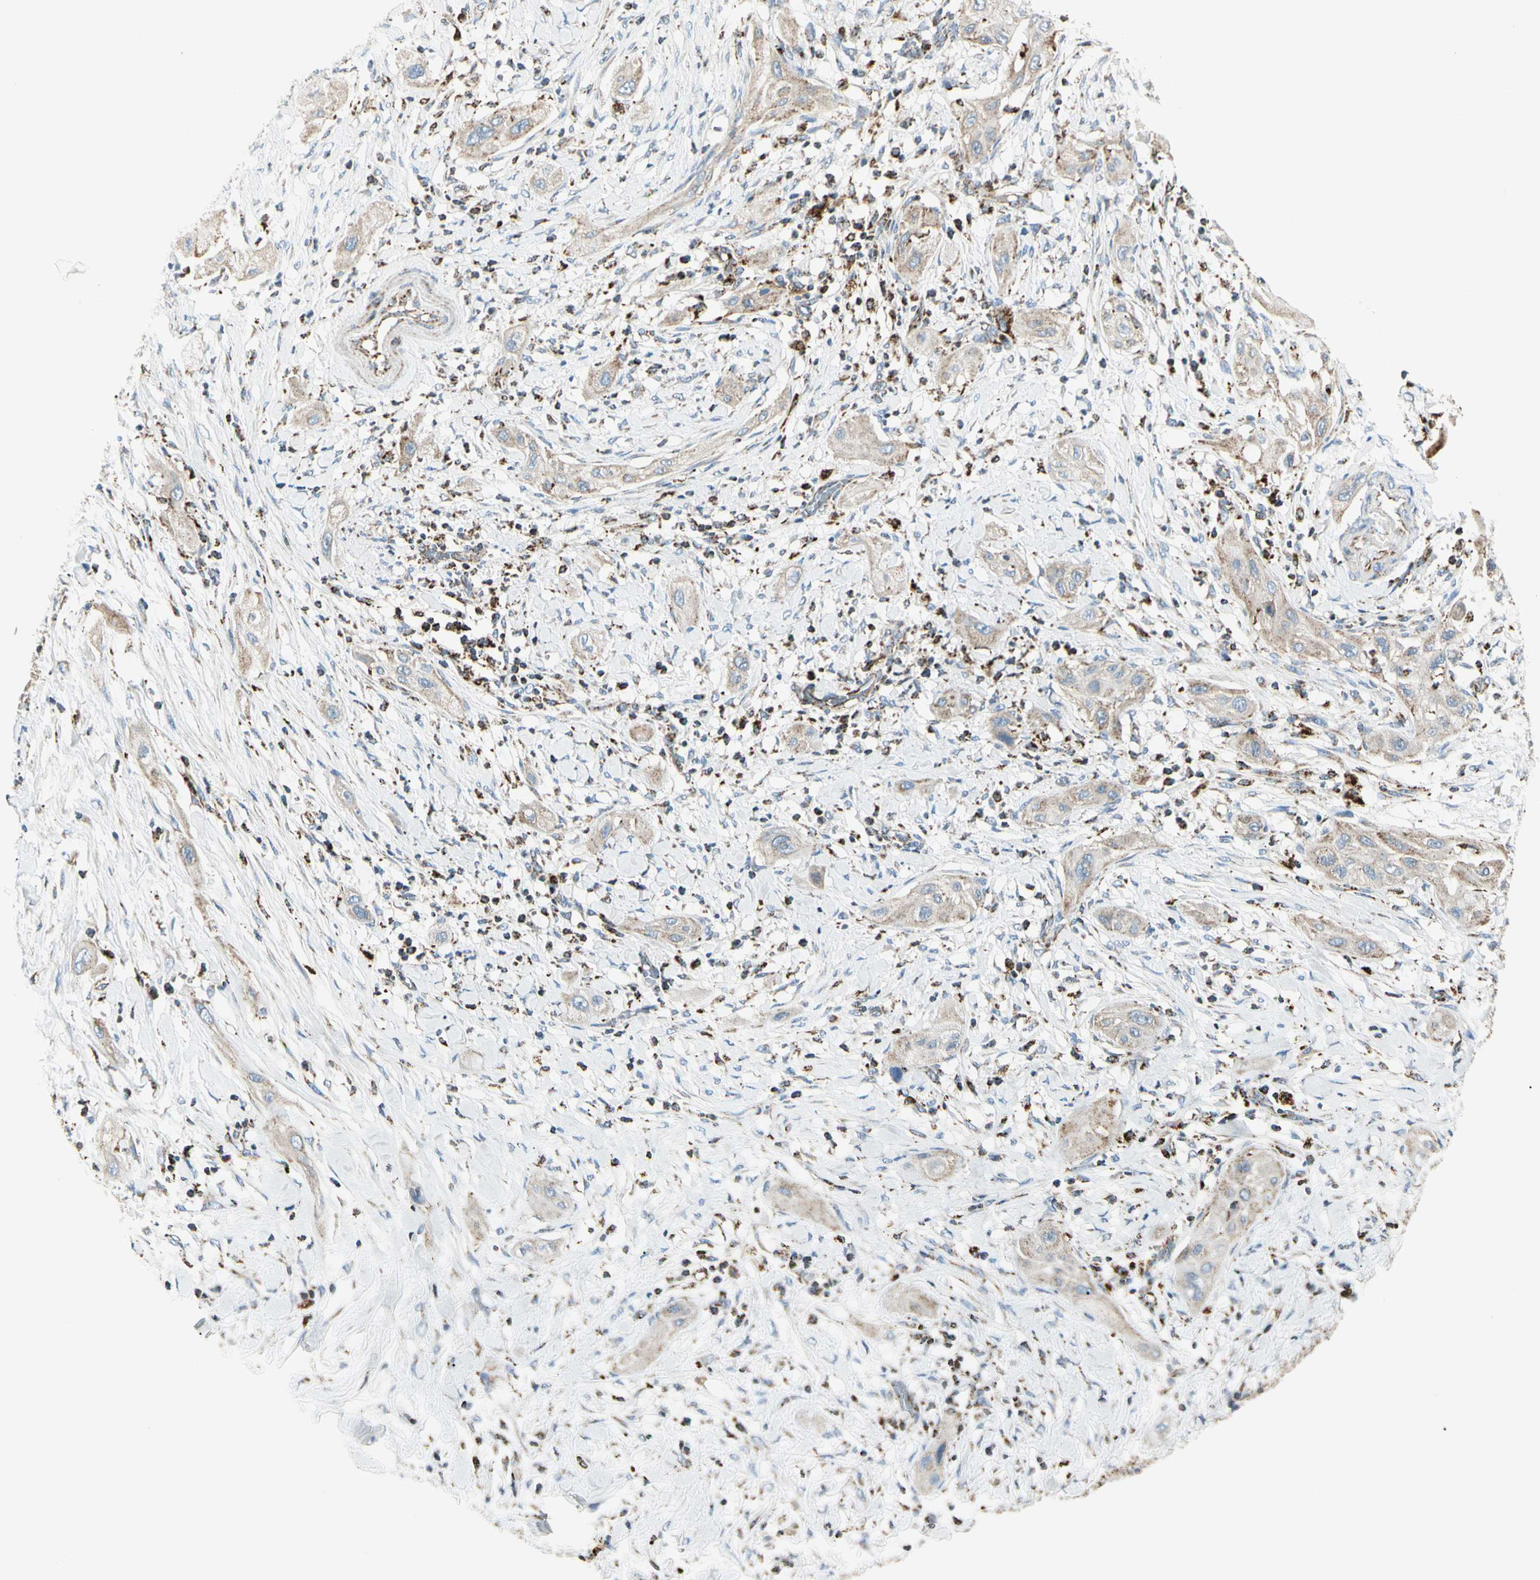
{"staining": {"intensity": "weak", "quantity": ">75%", "location": "cytoplasmic/membranous"}, "tissue": "lung cancer", "cell_type": "Tumor cells", "image_type": "cancer", "snomed": [{"axis": "morphology", "description": "Squamous cell carcinoma, NOS"}, {"axis": "topography", "description": "Lung"}], "caption": "Immunohistochemical staining of human lung cancer reveals weak cytoplasmic/membranous protein staining in approximately >75% of tumor cells.", "gene": "ME2", "patient": {"sex": "female", "age": 47}}